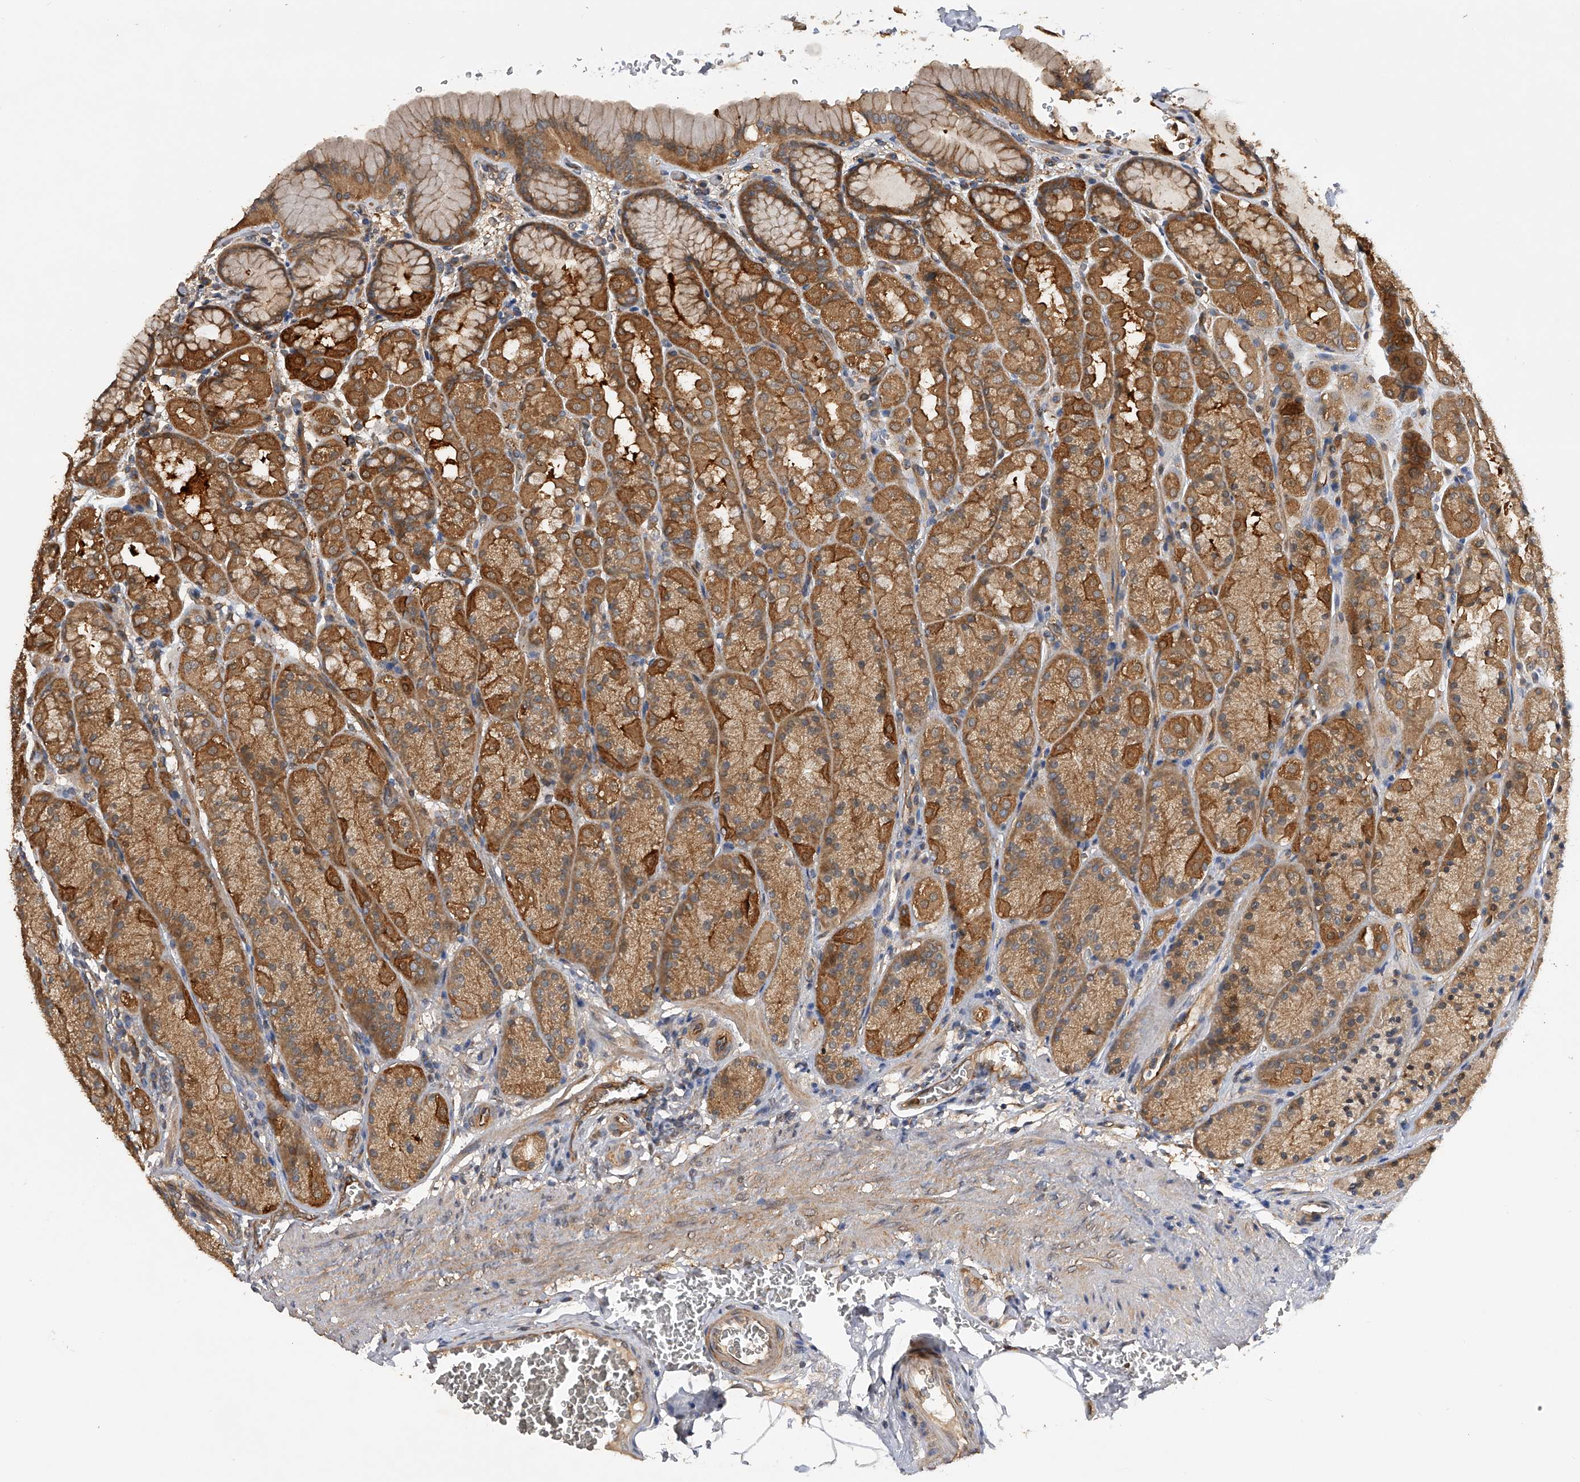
{"staining": {"intensity": "moderate", "quantity": ">75%", "location": "cytoplasmic/membranous"}, "tissue": "stomach", "cell_type": "Glandular cells", "image_type": "normal", "snomed": [{"axis": "morphology", "description": "Normal tissue, NOS"}, {"axis": "topography", "description": "Stomach"}], "caption": "Immunohistochemical staining of benign human stomach reveals >75% levels of moderate cytoplasmic/membranous protein positivity in approximately >75% of glandular cells. Nuclei are stained in blue.", "gene": "PTPRA", "patient": {"sex": "male", "age": 42}}